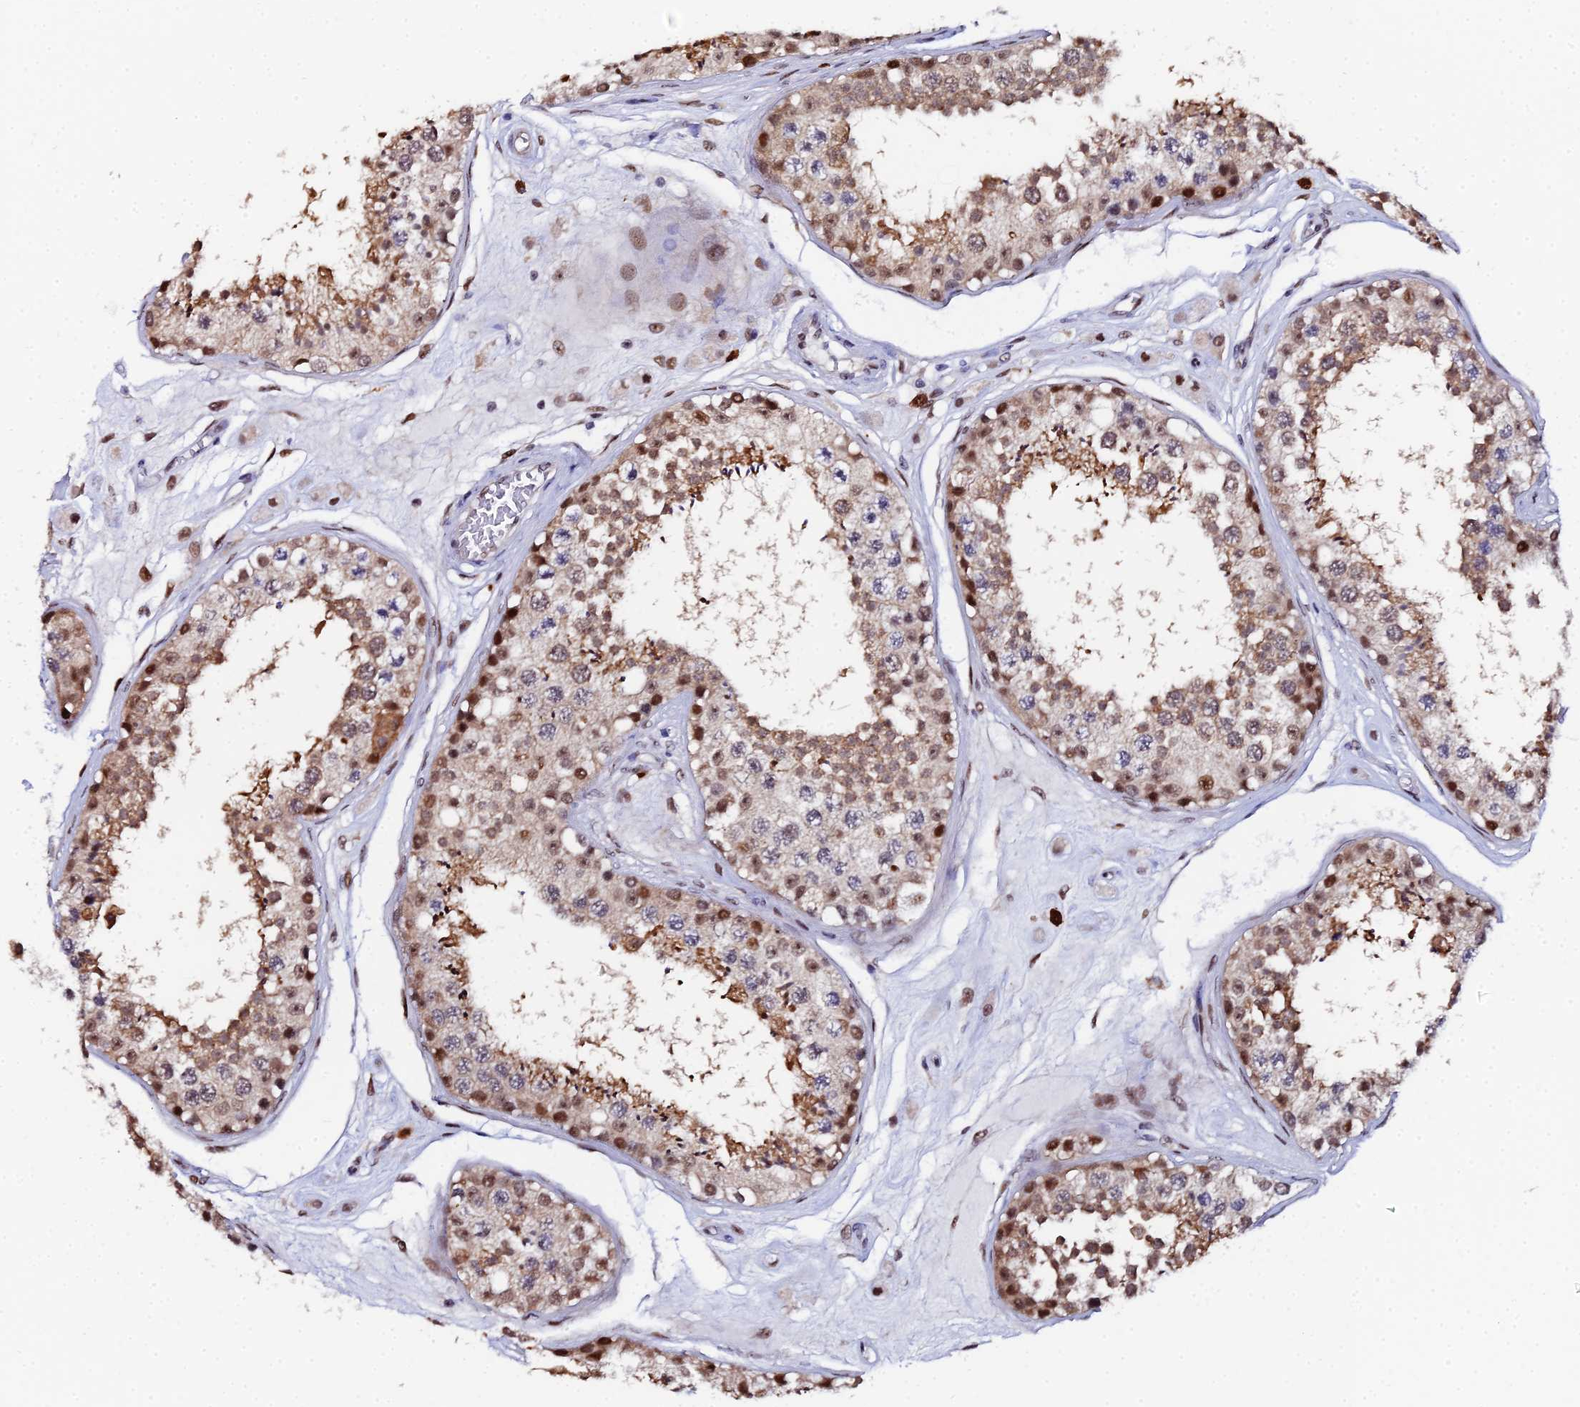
{"staining": {"intensity": "moderate", "quantity": ">75%", "location": "cytoplasmic/membranous,nuclear"}, "tissue": "testis", "cell_type": "Cells in seminiferous ducts", "image_type": "normal", "snomed": [{"axis": "morphology", "description": "Normal tissue, NOS"}, {"axis": "topography", "description": "Testis"}], "caption": "About >75% of cells in seminiferous ducts in unremarkable testis reveal moderate cytoplasmic/membranous,nuclear protein expression as visualized by brown immunohistochemical staining.", "gene": "TIFA", "patient": {"sex": "male", "age": 25}}